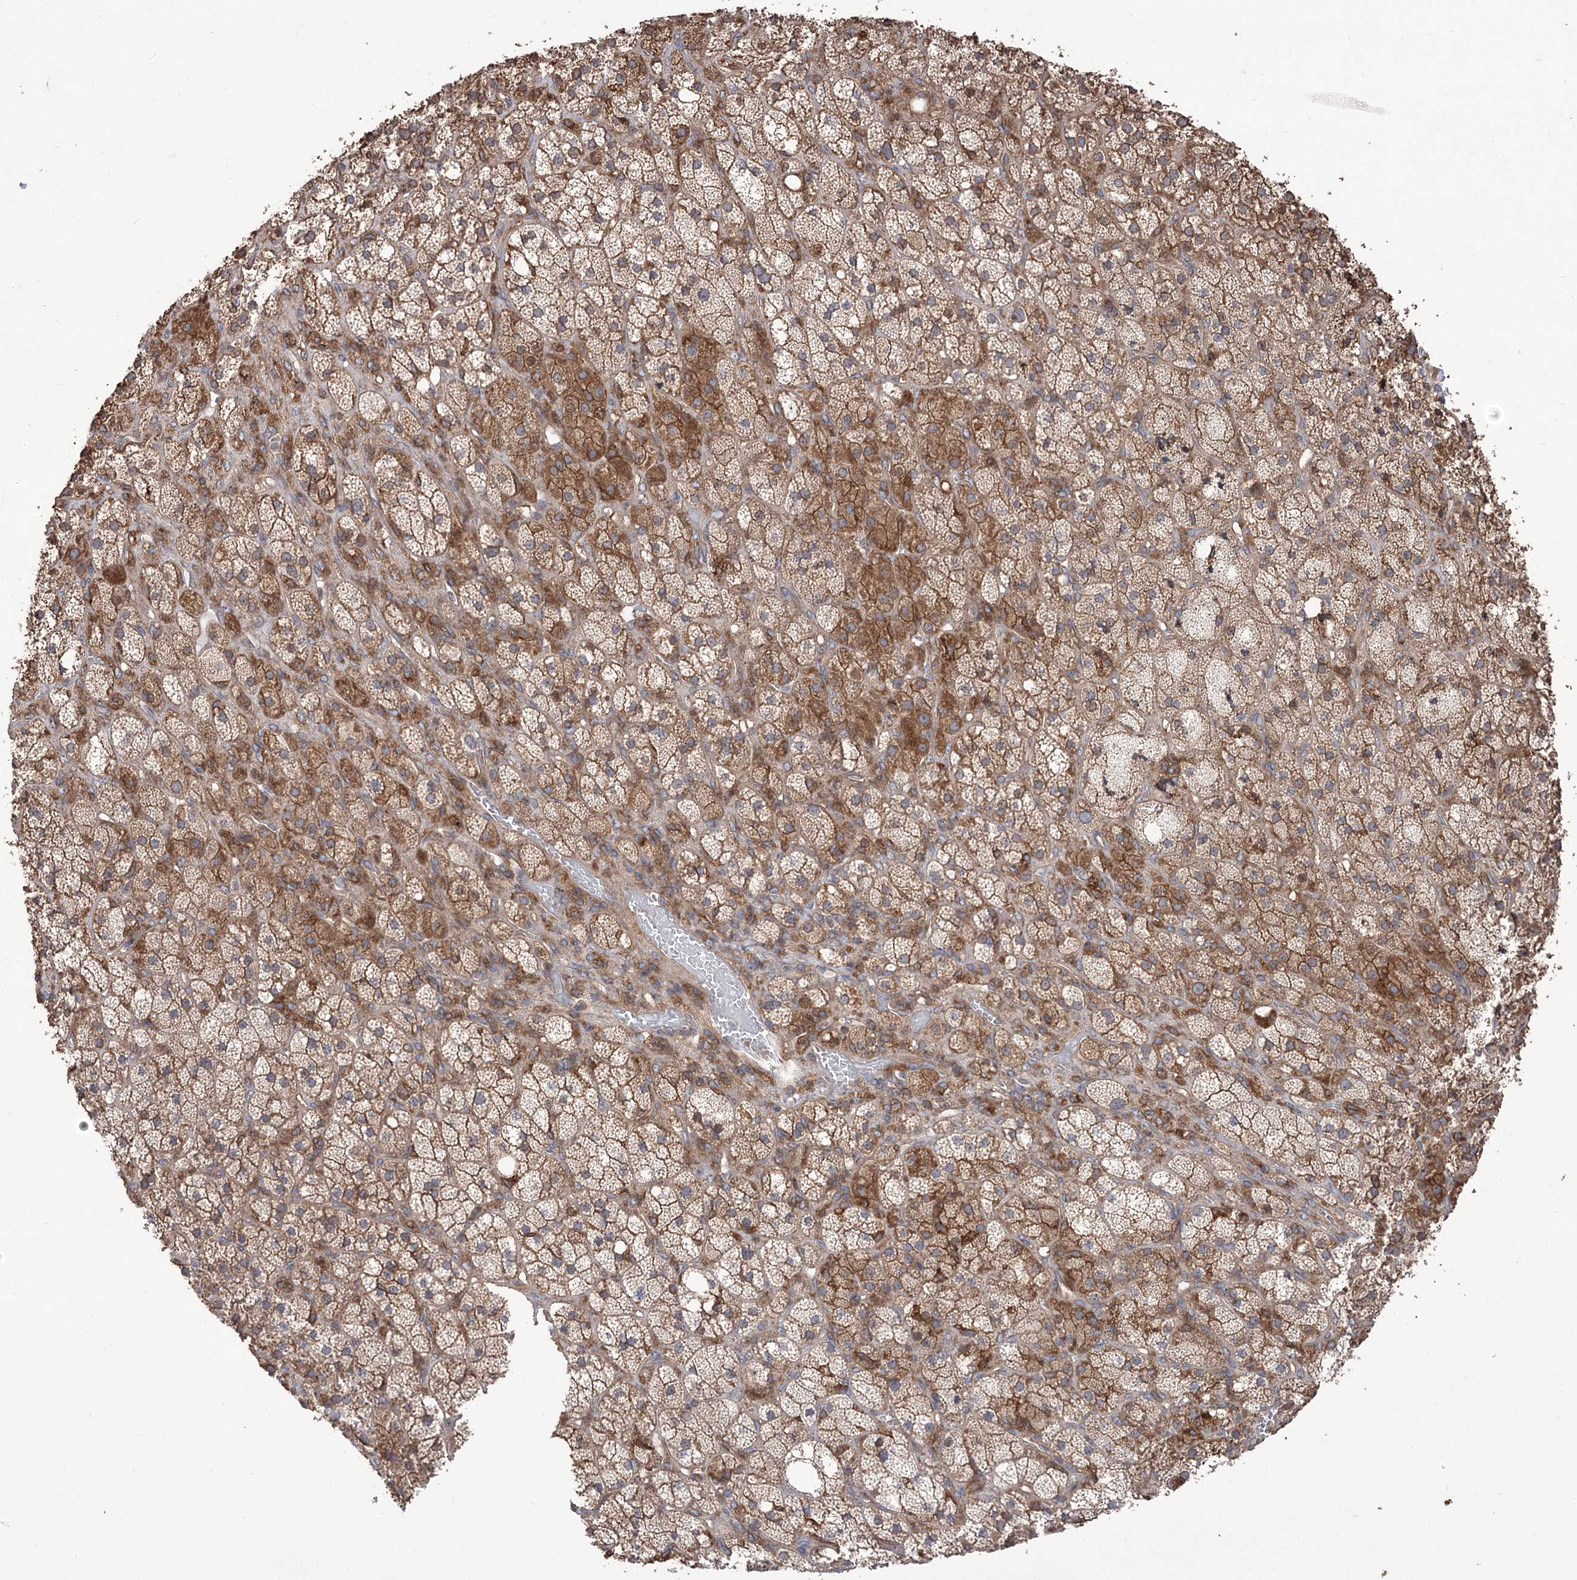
{"staining": {"intensity": "strong", "quantity": ">75%", "location": "cytoplasmic/membranous"}, "tissue": "adrenal gland", "cell_type": "Glandular cells", "image_type": "normal", "snomed": [{"axis": "morphology", "description": "Normal tissue, NOS"}, {"axis": "topography", "description": "Adrenal gland"}], "caption": "Strong cytoplasmic/membranous protein staining is identified in about >75% of glandular cells in adrenal gland. The protein is shown in brown color, while the nuclei are stained blue.", "gene": "XYLB", "patient": {"sex": "male", "age": 61}}